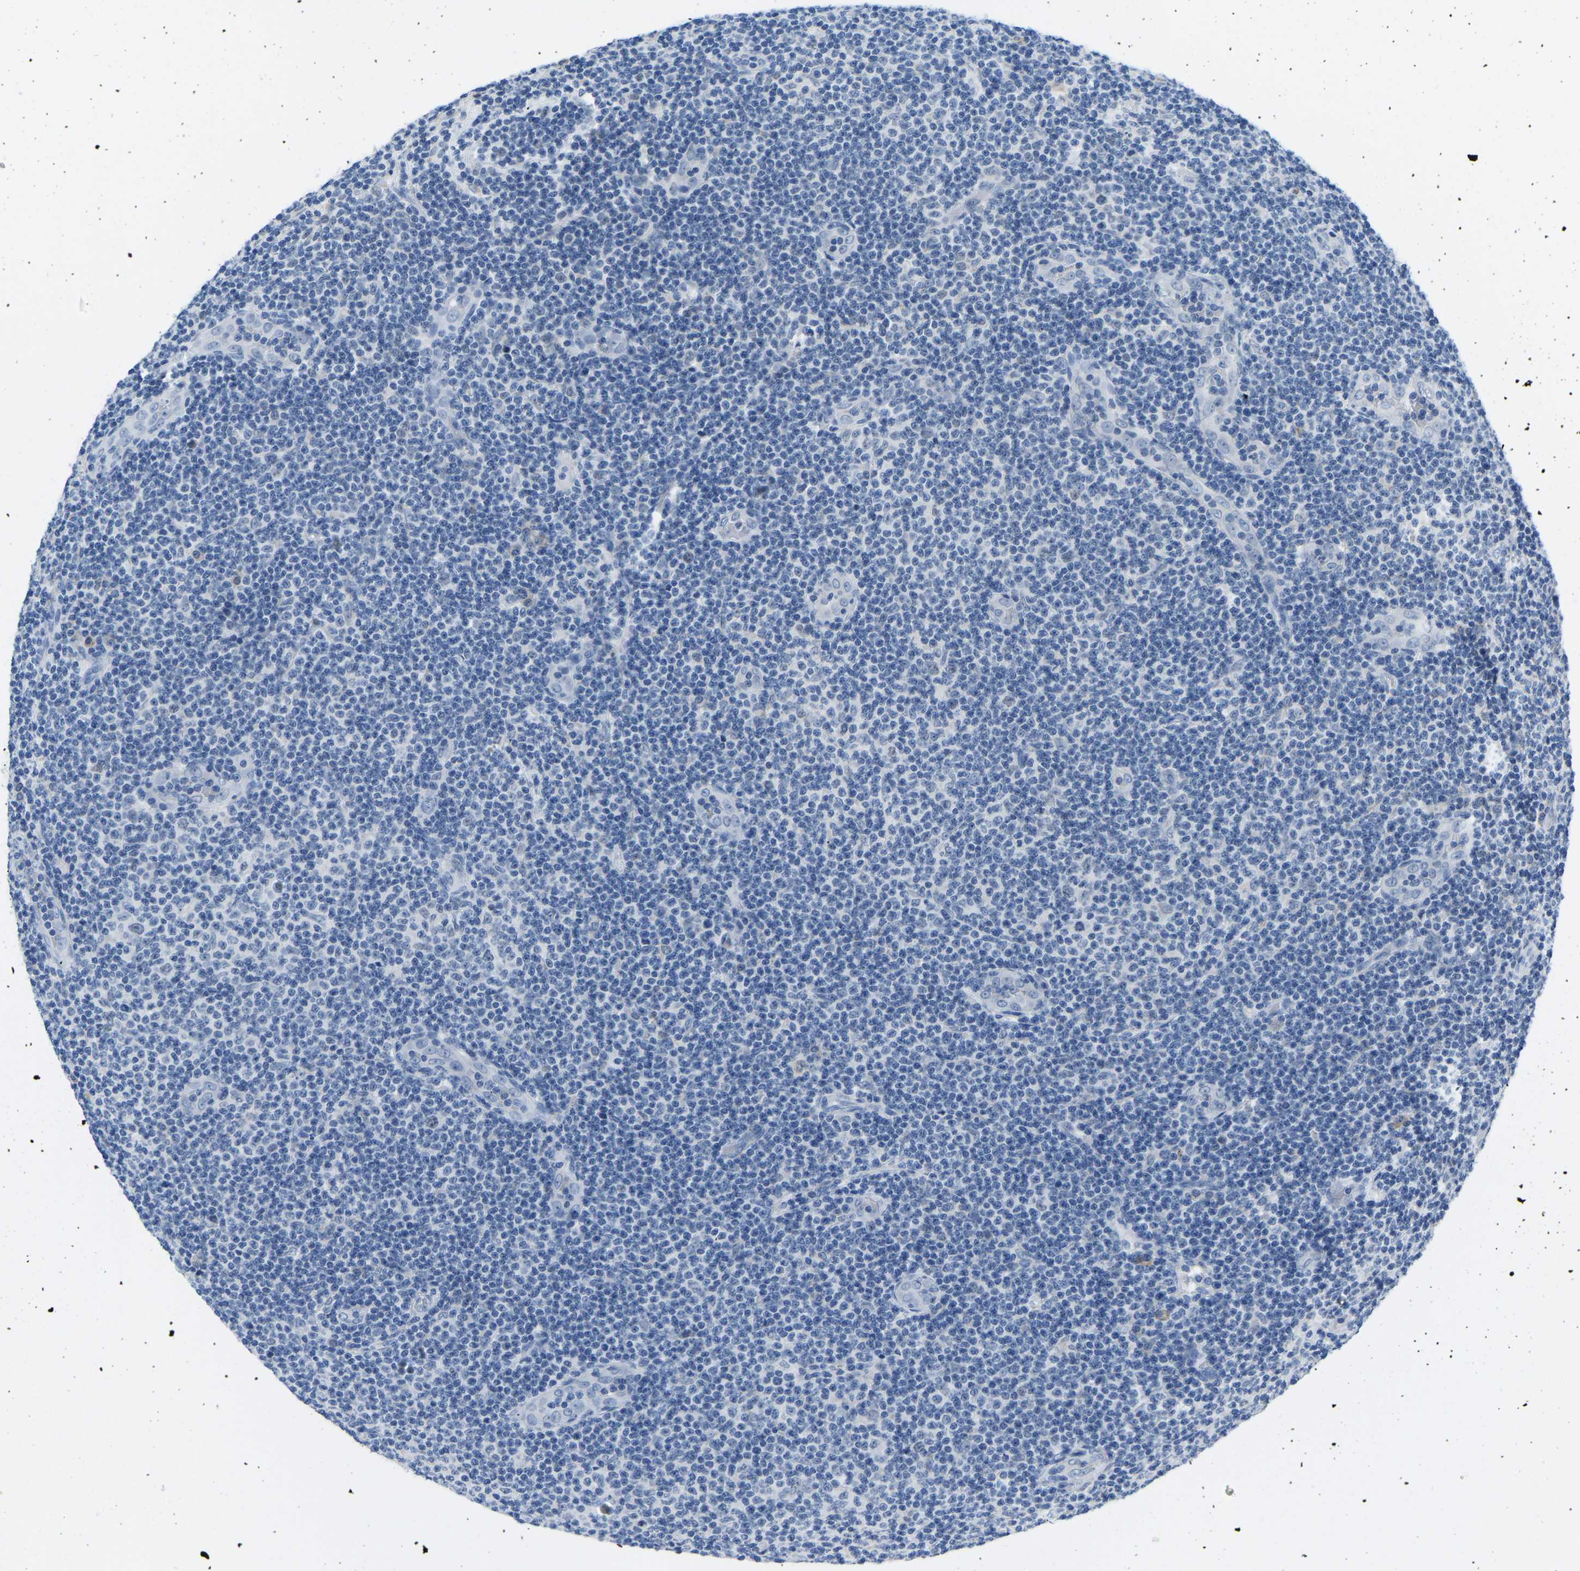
{"staining": {"intensity": "negative", "quantity": "none", "location": "none"}, "tissue": "lymphoma", "cell_type": "Tumor cells", "image_type": "cancer", "snomed": [{"axis": "morphology", "description": "Malignant lymphoma, non-Hodgkin's type, Low grade"}, {"axis": "topography", "description": "Lymph node"}], "caption": "Tumor cells are negative for brown protein staining in lymphoma.", "gene": "VRK1", "patient": {"sex": "male", "age": 83}}